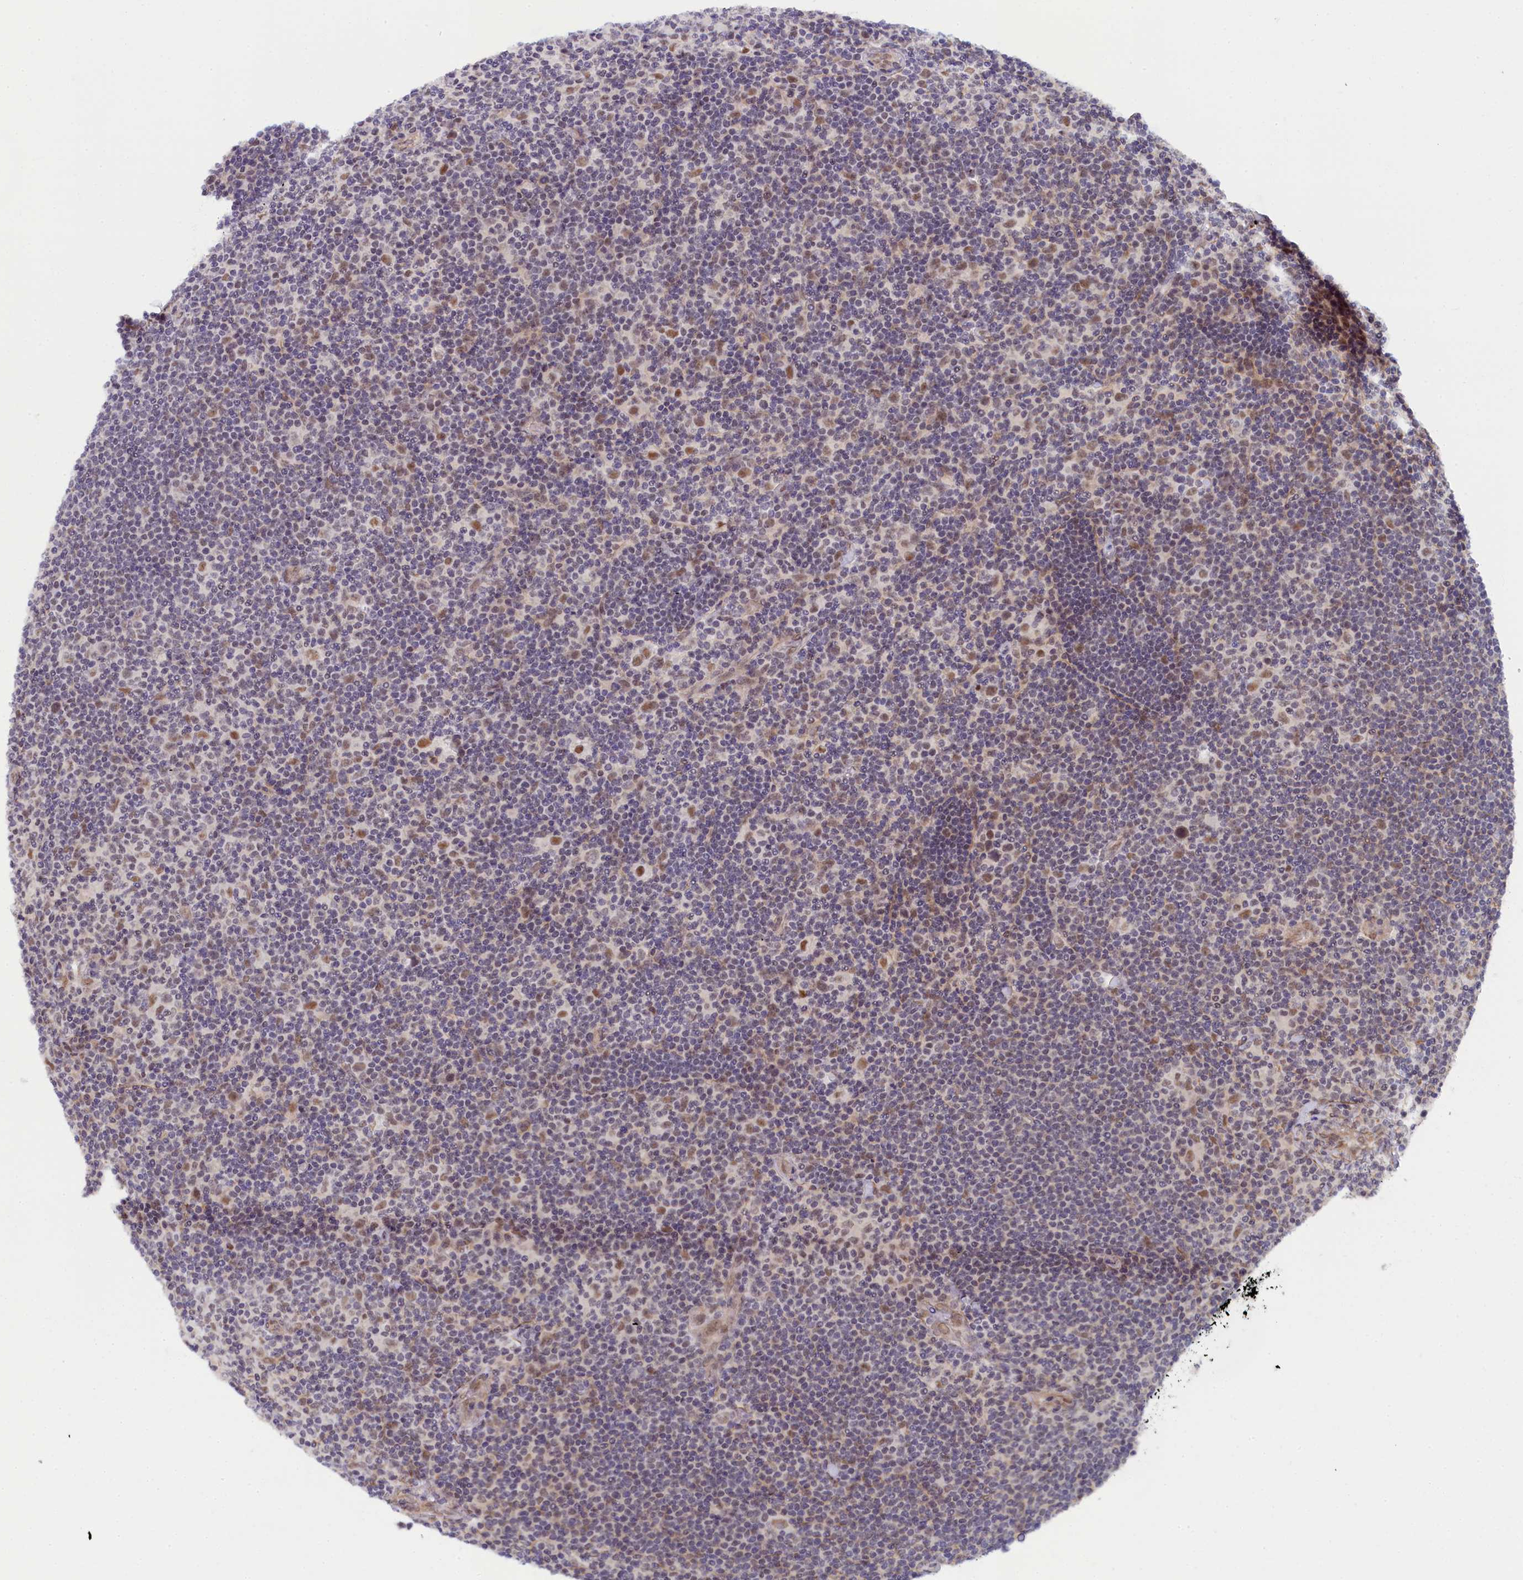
{"staining": {"intensity": "moderate", "quantity": ">75%", "location": "nuclear"}, "tissue": "lymphoma", "cell_type": "Tumor cells", "image_type": "cancer", "snomed": [{"axis": "morphology", "description": "Hodgkin's disease, NOS"}, {"axis": "topography", "description": "Lymph node"}], "caption": "This photomicrograph displays lymphoma stained with immunohistochemistry (IHC) to label a protein in brown. The nuclear of tumor cells show moderate positivity for the protein. Nuclei are counter-stained blue.", "gene": "INTS14", "patient": {"sex": "female", "age": 57}}